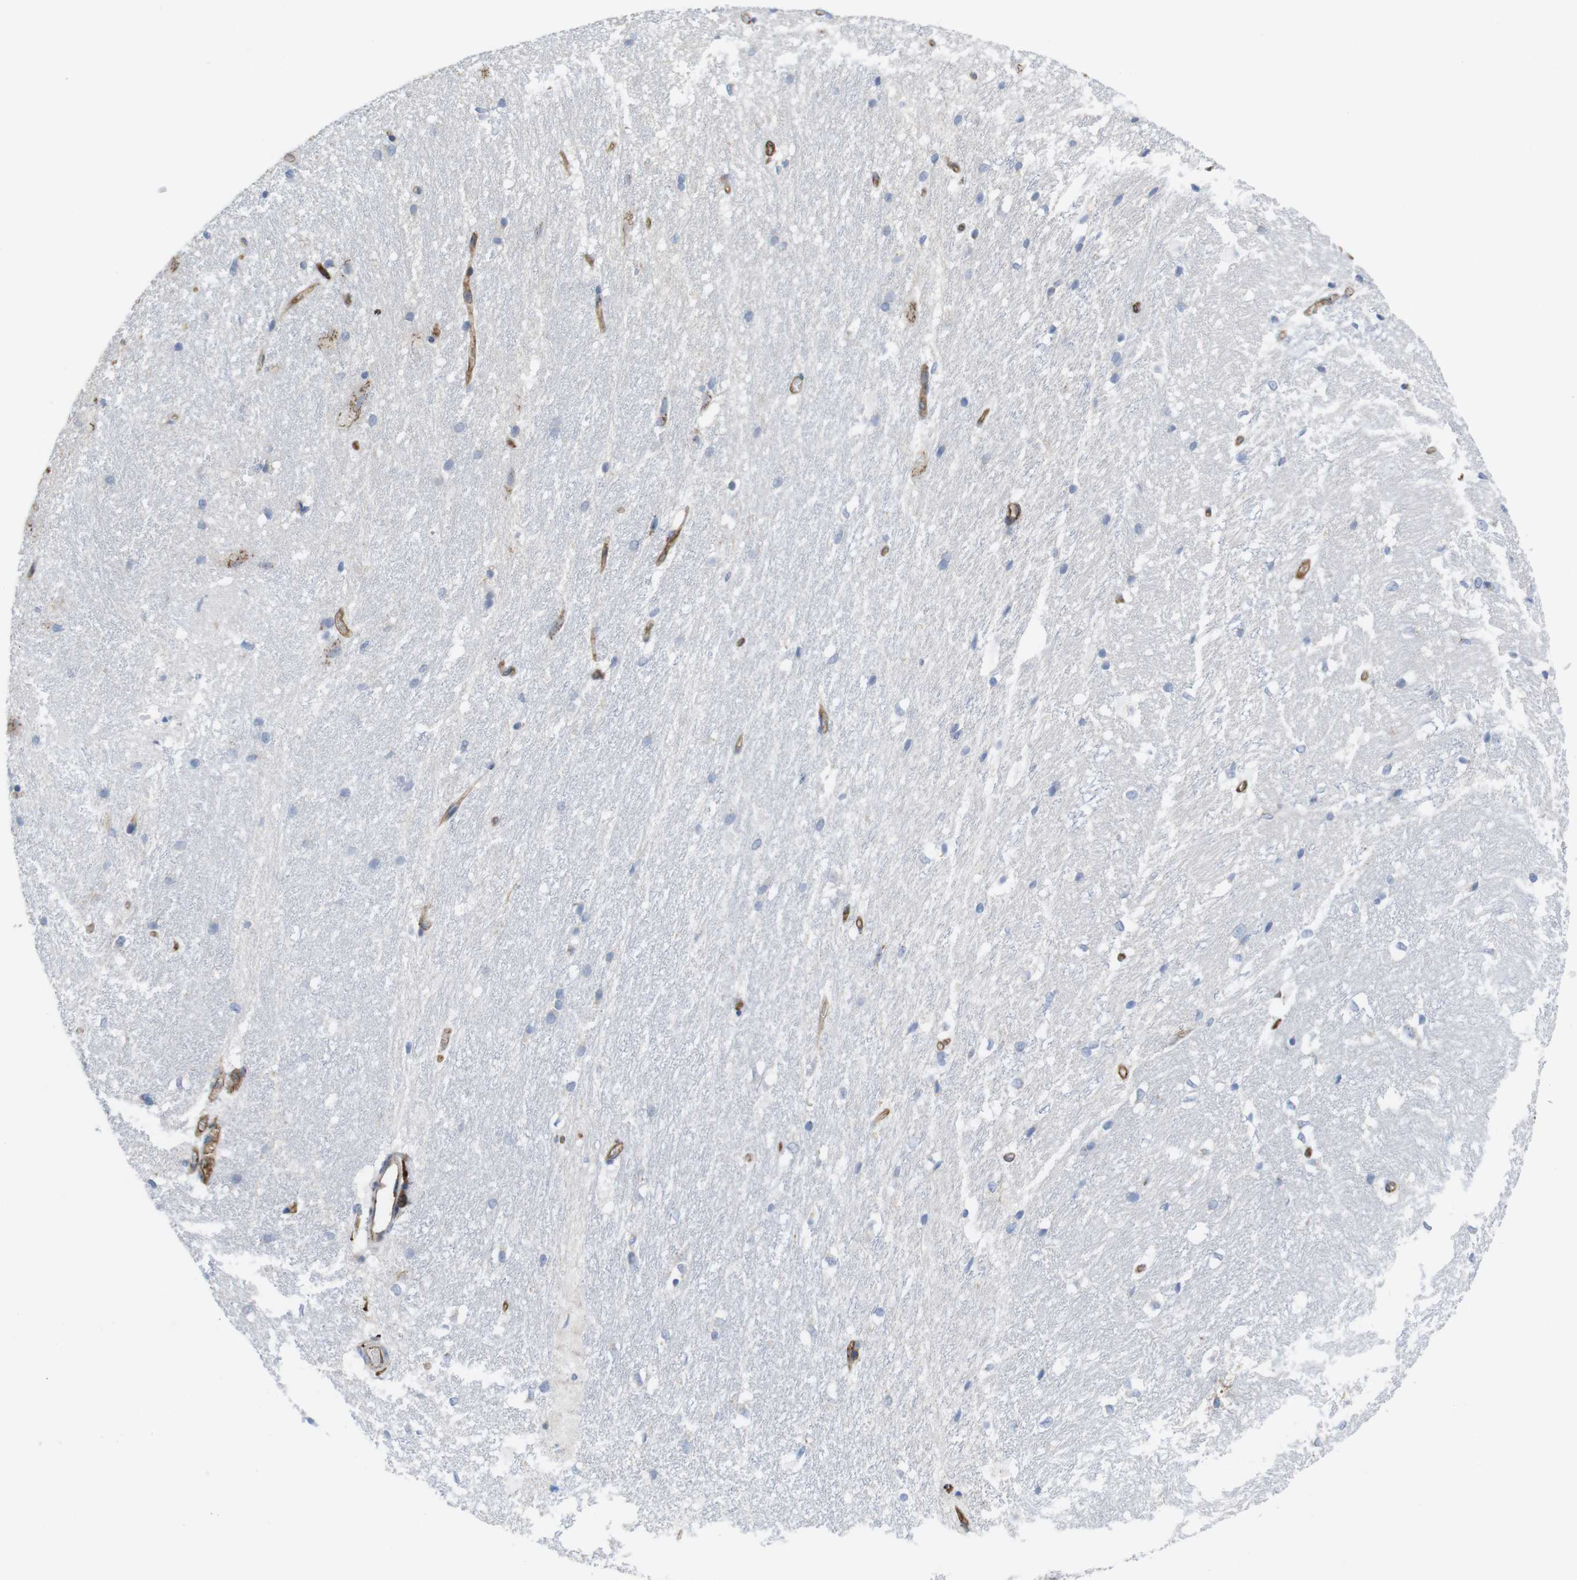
{"staining": {"intensity": "weak", "quantity": "<25%", "location": "cytoplasmic/membranous"}, "tissue": "hippocampus", "cell_type": "Glial cells", "image_type": "normal", "snomed": [{"axis": "morphology", "description": "Normal tissue, NOS"}, {"axis": "topography", "description": "Hippocampus"}], "caption": "Glial cells show no significant protein positivity in benign hippocampus. (Stains: DAB immunohistochemistry with hematoxylin counter stain, Microscopy: brightfield microscopy at high magnification).", "gene": "CCR6", "patient": {"sex": "female", "age": 19}}